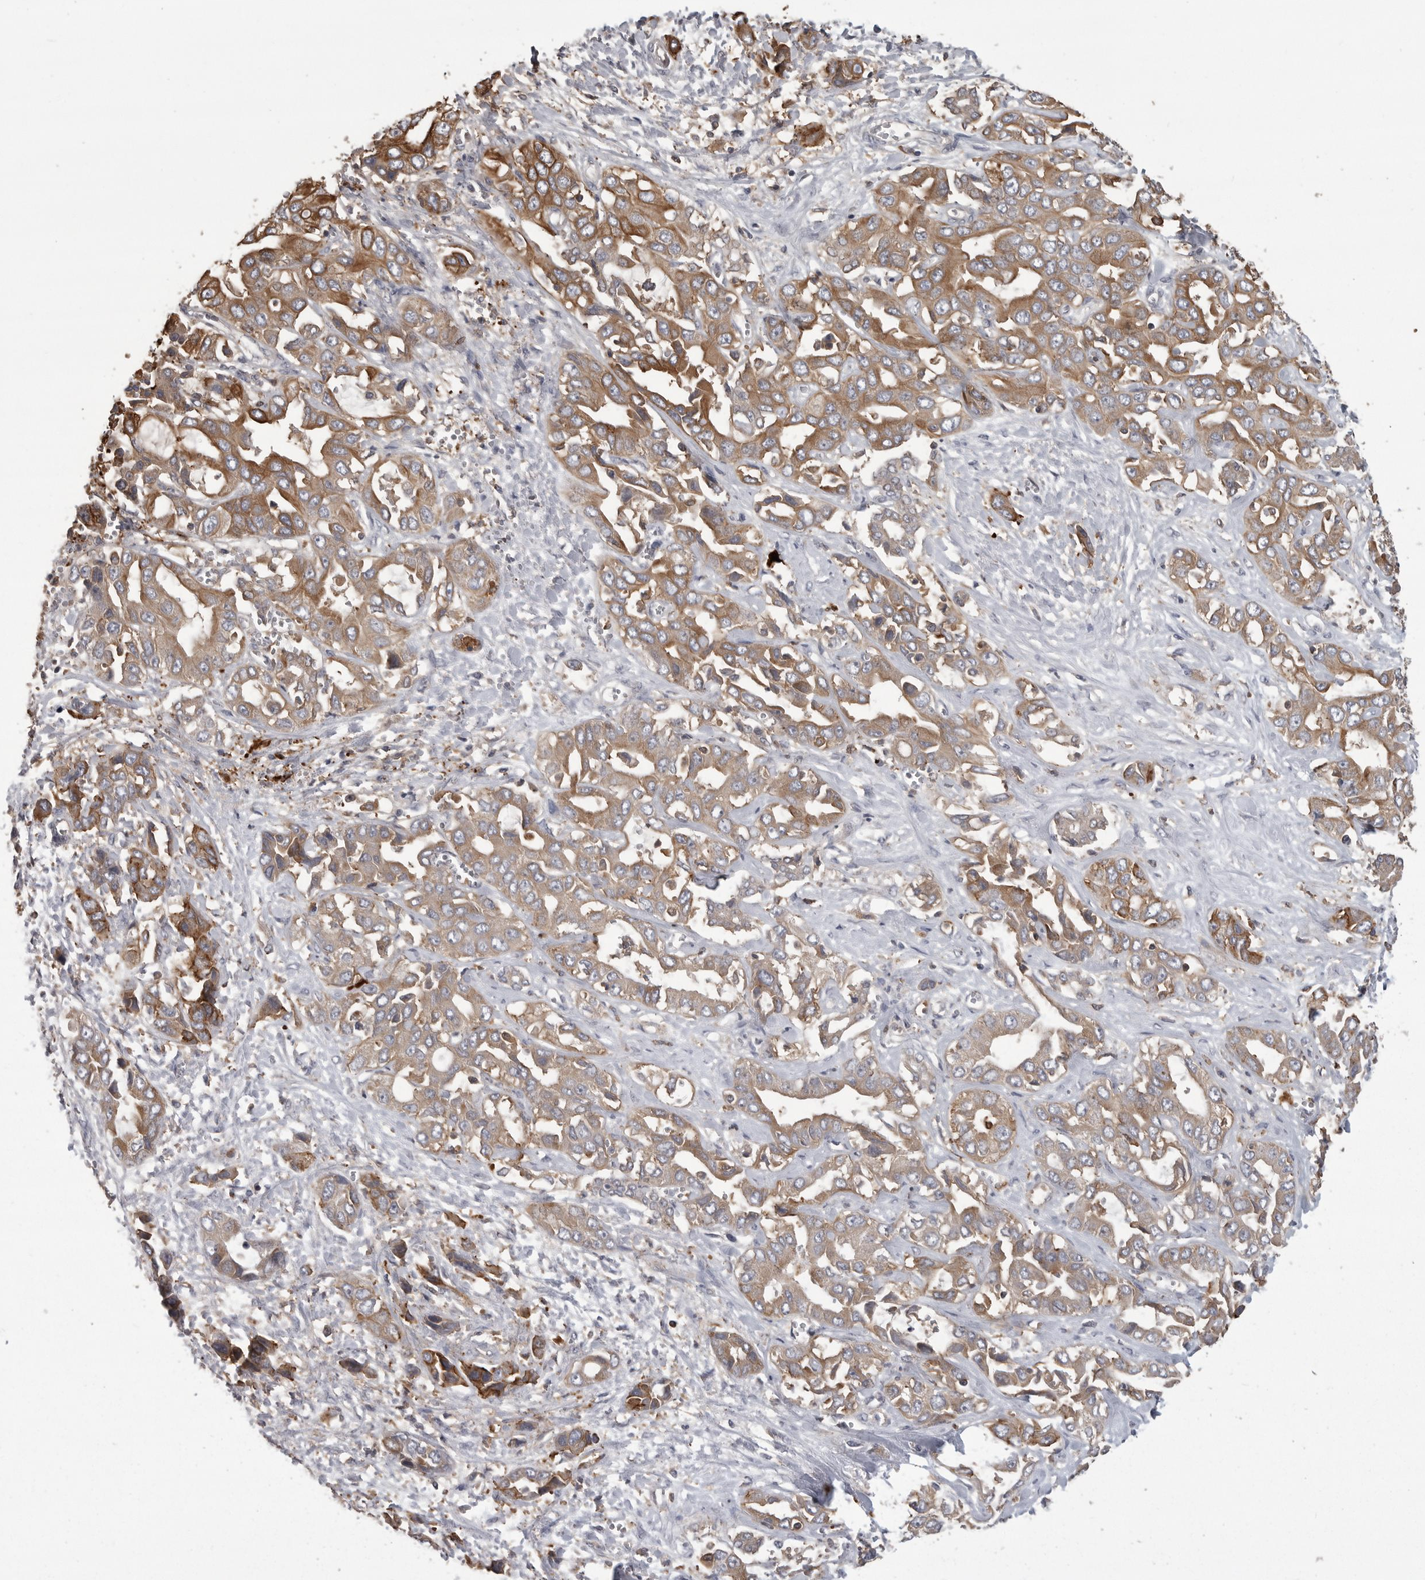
{"staining": {"intensity": "moderate", "quantity": ">75%", "location": "cytoplasmic/membranous"}, "tissue": "liver cancer", "cell_type": "Tumor cells", "image_type": "cancer", "snomed": [{"axis": "morphology", "description": "Cholangiocarcinoma"}, {"axis": "topography", "description": "Liver"}], "caption": "This is an image of immunohistochemistry staining of liver cancer, which shows moderate staining in the cytoplasmic/membranous of tumor cells.", "gene": "CMTM6", "patient": {"sex": "female", "age": 52}}